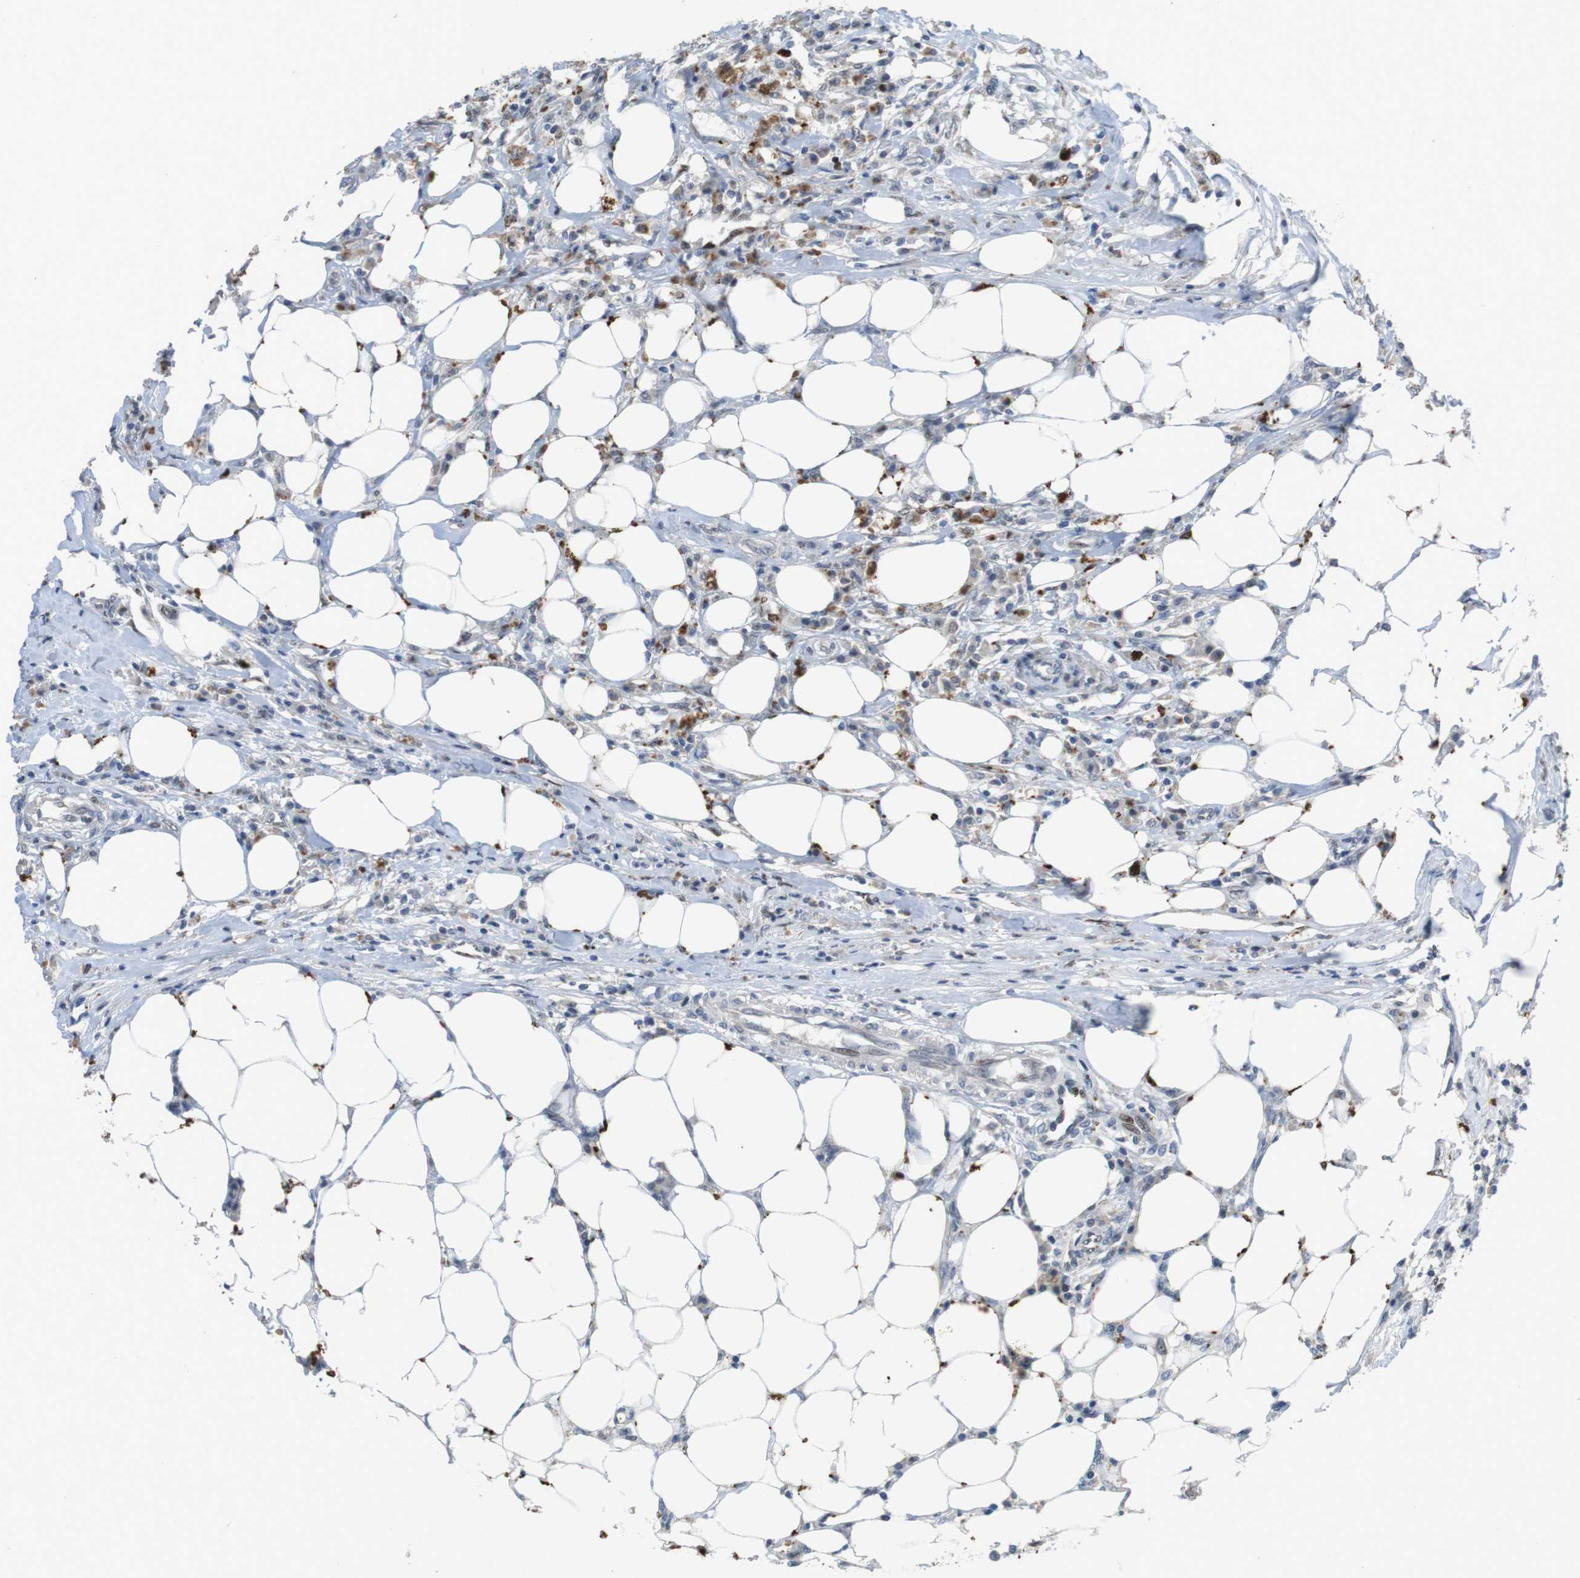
{"staining": {"intensity": "strong", "quantity": "25%-75%", "location": "nuclear"}, "tissue": "colorectal cancer", "cell_type": "Tumor cells", "image_type": "cancer", "snomed": [{"axis": "morphology", "description": "Adenocarcinoma, NOS"}, {"axis": "topography", "description": "Colon"}], "caption": "Immunohistochemical staining of human colorectal adenocarcinoma demonstrates strong nuclear protein expression in approximately 25%-75% of tumor cells.", "gene": "KPNA2", "patient": {"sex": "male", "age": 71}}